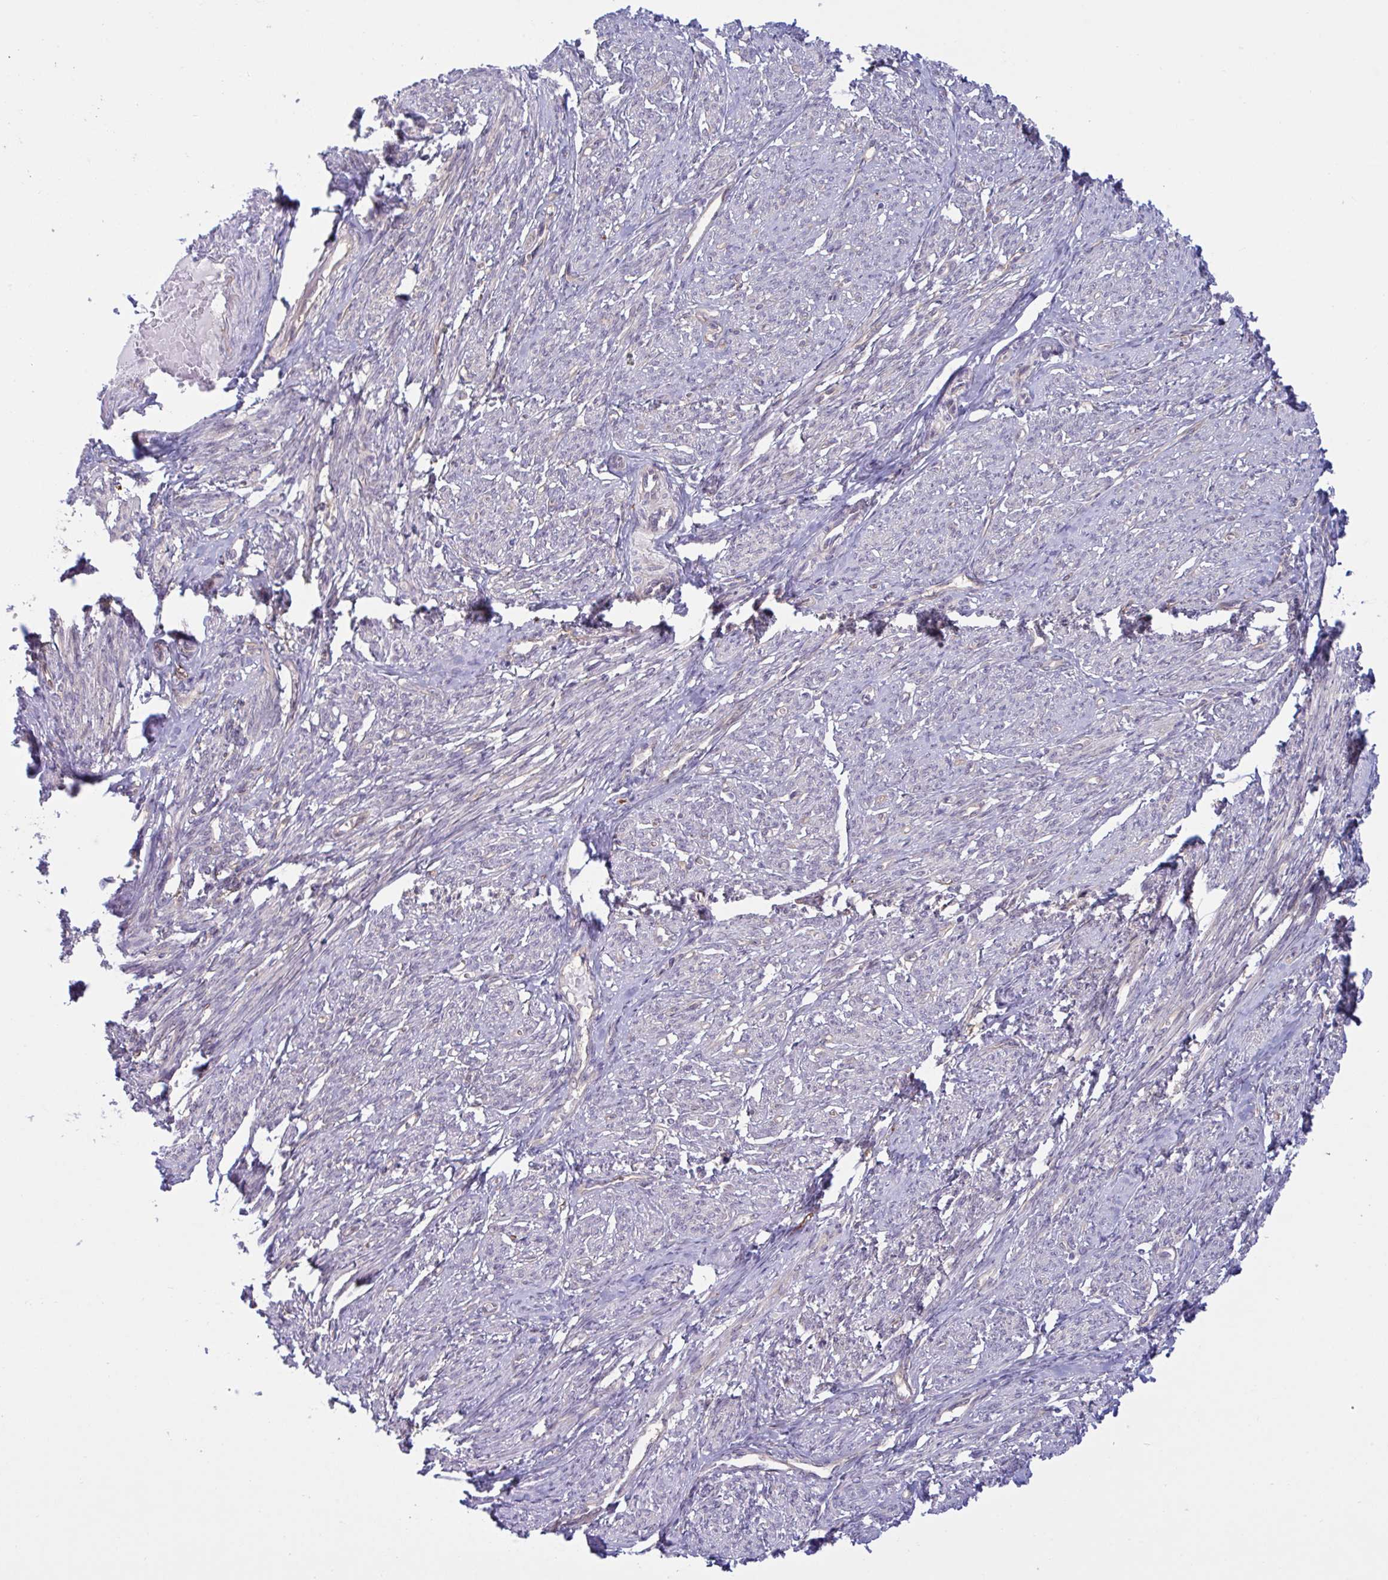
{"staining": {"intensity": "moderate", "quantity": "<25%", "location": "cytoplasmic/membranous"}, "tissue": "smooth muscle", "cell_type": "Smooth muscle cells", "image_type": "normal", "snomed": [{"axis": "morphology", "description": "Normal tissue, NOS"}, {"axis": "topography", "description": "Smooth muscle"}], "caption": "Immunohistochemistry staining of benign smooth muscle, which exhibits low levels of moderate cytoplasmic/membranous staining in about <25% of smooth muscle cells indicating moderate cytoplasmic/membranous protein positivity. The staining was performed using DAB (3,3'-diaminobenzidine) (brown) for protein detection and nuclei were counterstained in hematoxylin (blue).", "gene": "PRRT4", "patient": {"sex": "female", "age": 65}}